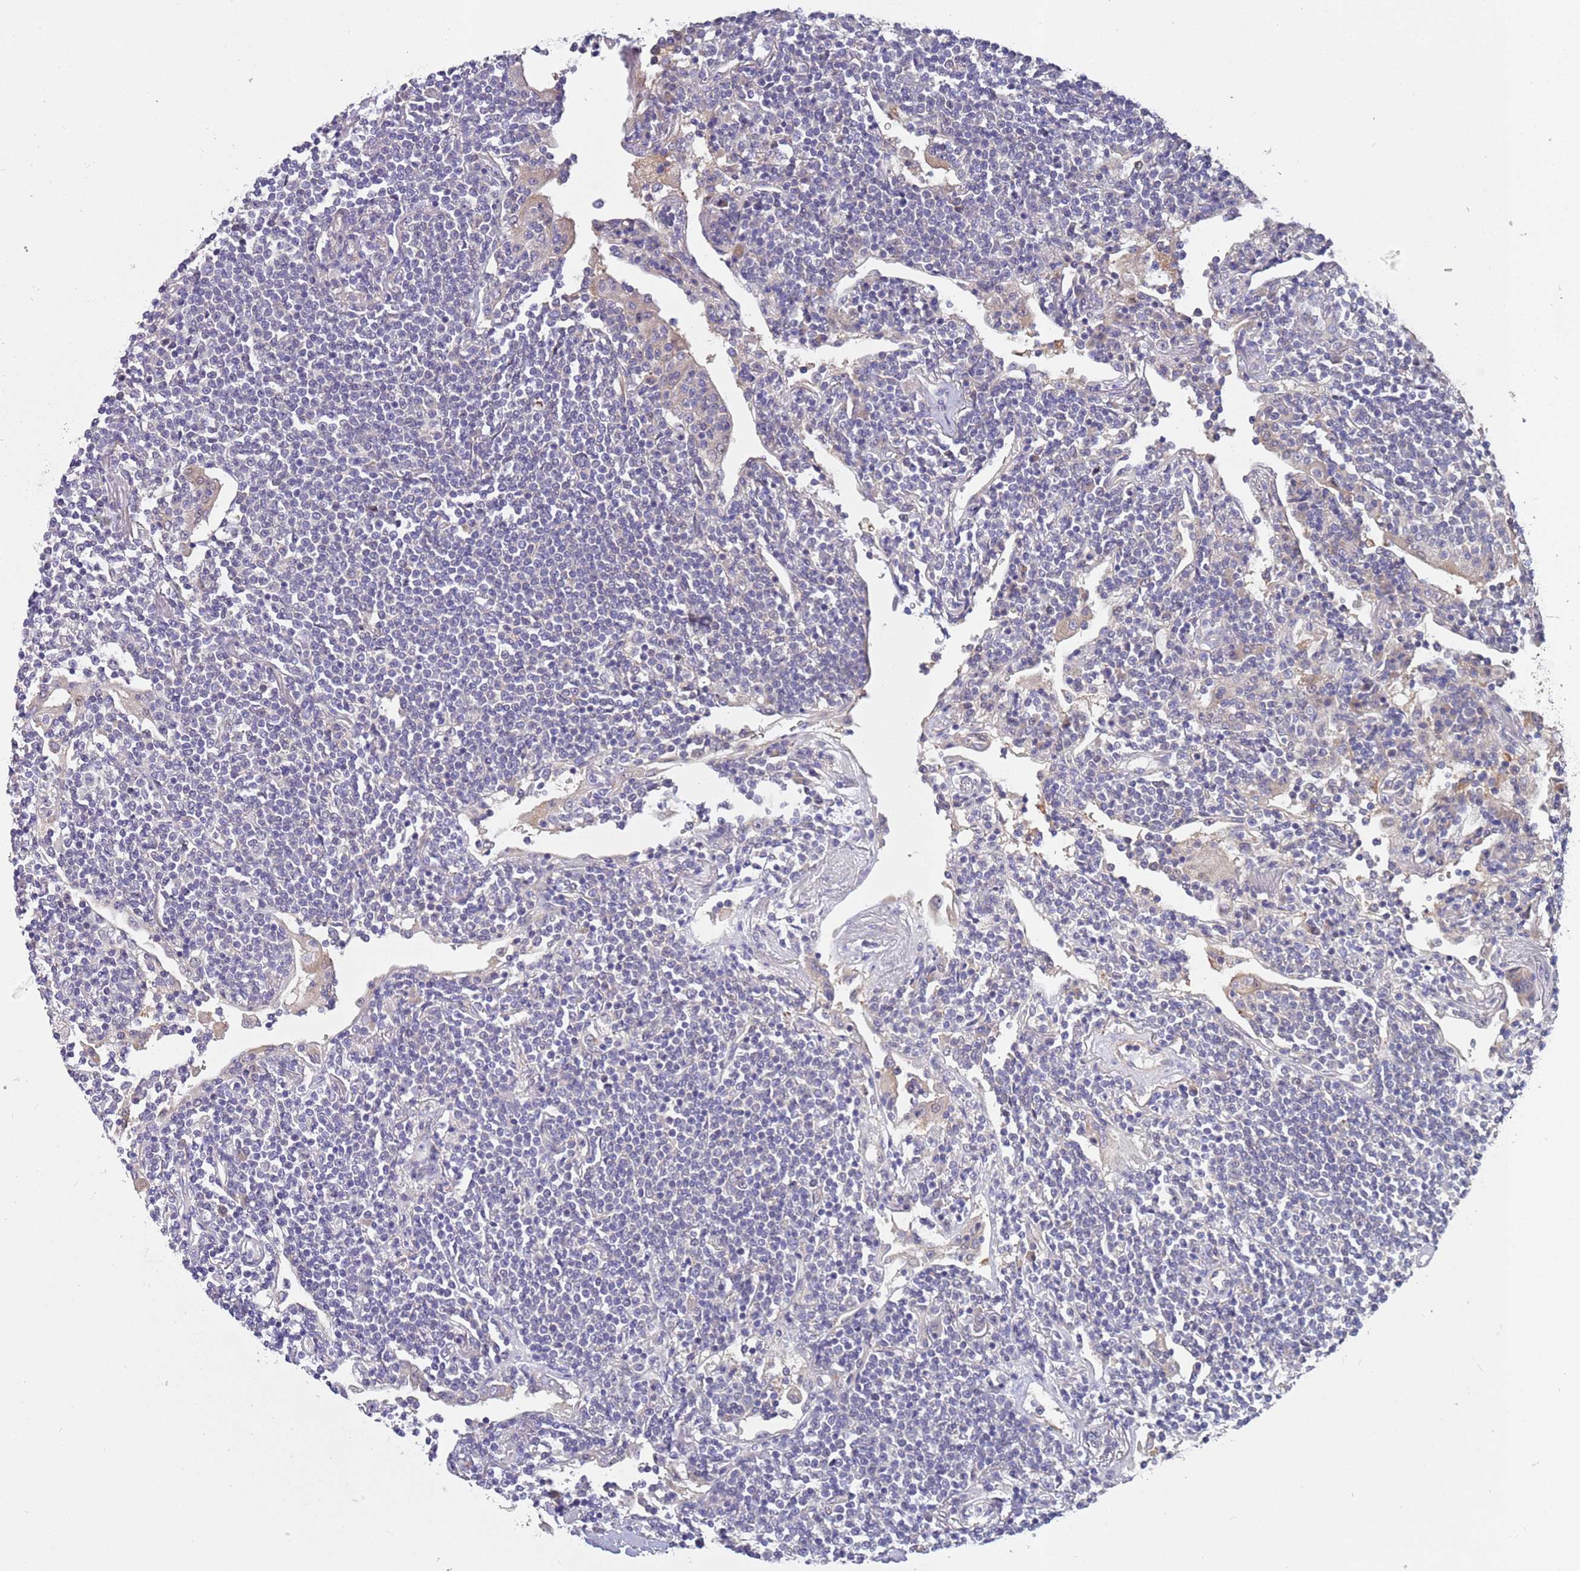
{"staining": {"intensity": "negative", "quantity": "none", "location": "none"}, "tissue": "lymphoma", "cell_type": "Tumor cells", "image_type": "cancer", "snomed": [{"axis": "morphology", "description": "Malignant lymphoma, non-Hodgkin's type, Low grade"}, {"axis": "topography", "description": "Lung"}], "caption": "Tumor cells show no significant protein positivity in low-grade malignant lymphoma, non-Hodgkin's type. The staining is performed using DAB (3,3'-diaminobenzidine) brown chromogen with nuclei counter-stained in using hematoxylin.", "gene": "CABYR", "patient": {"sex": "female", "age": 71}}